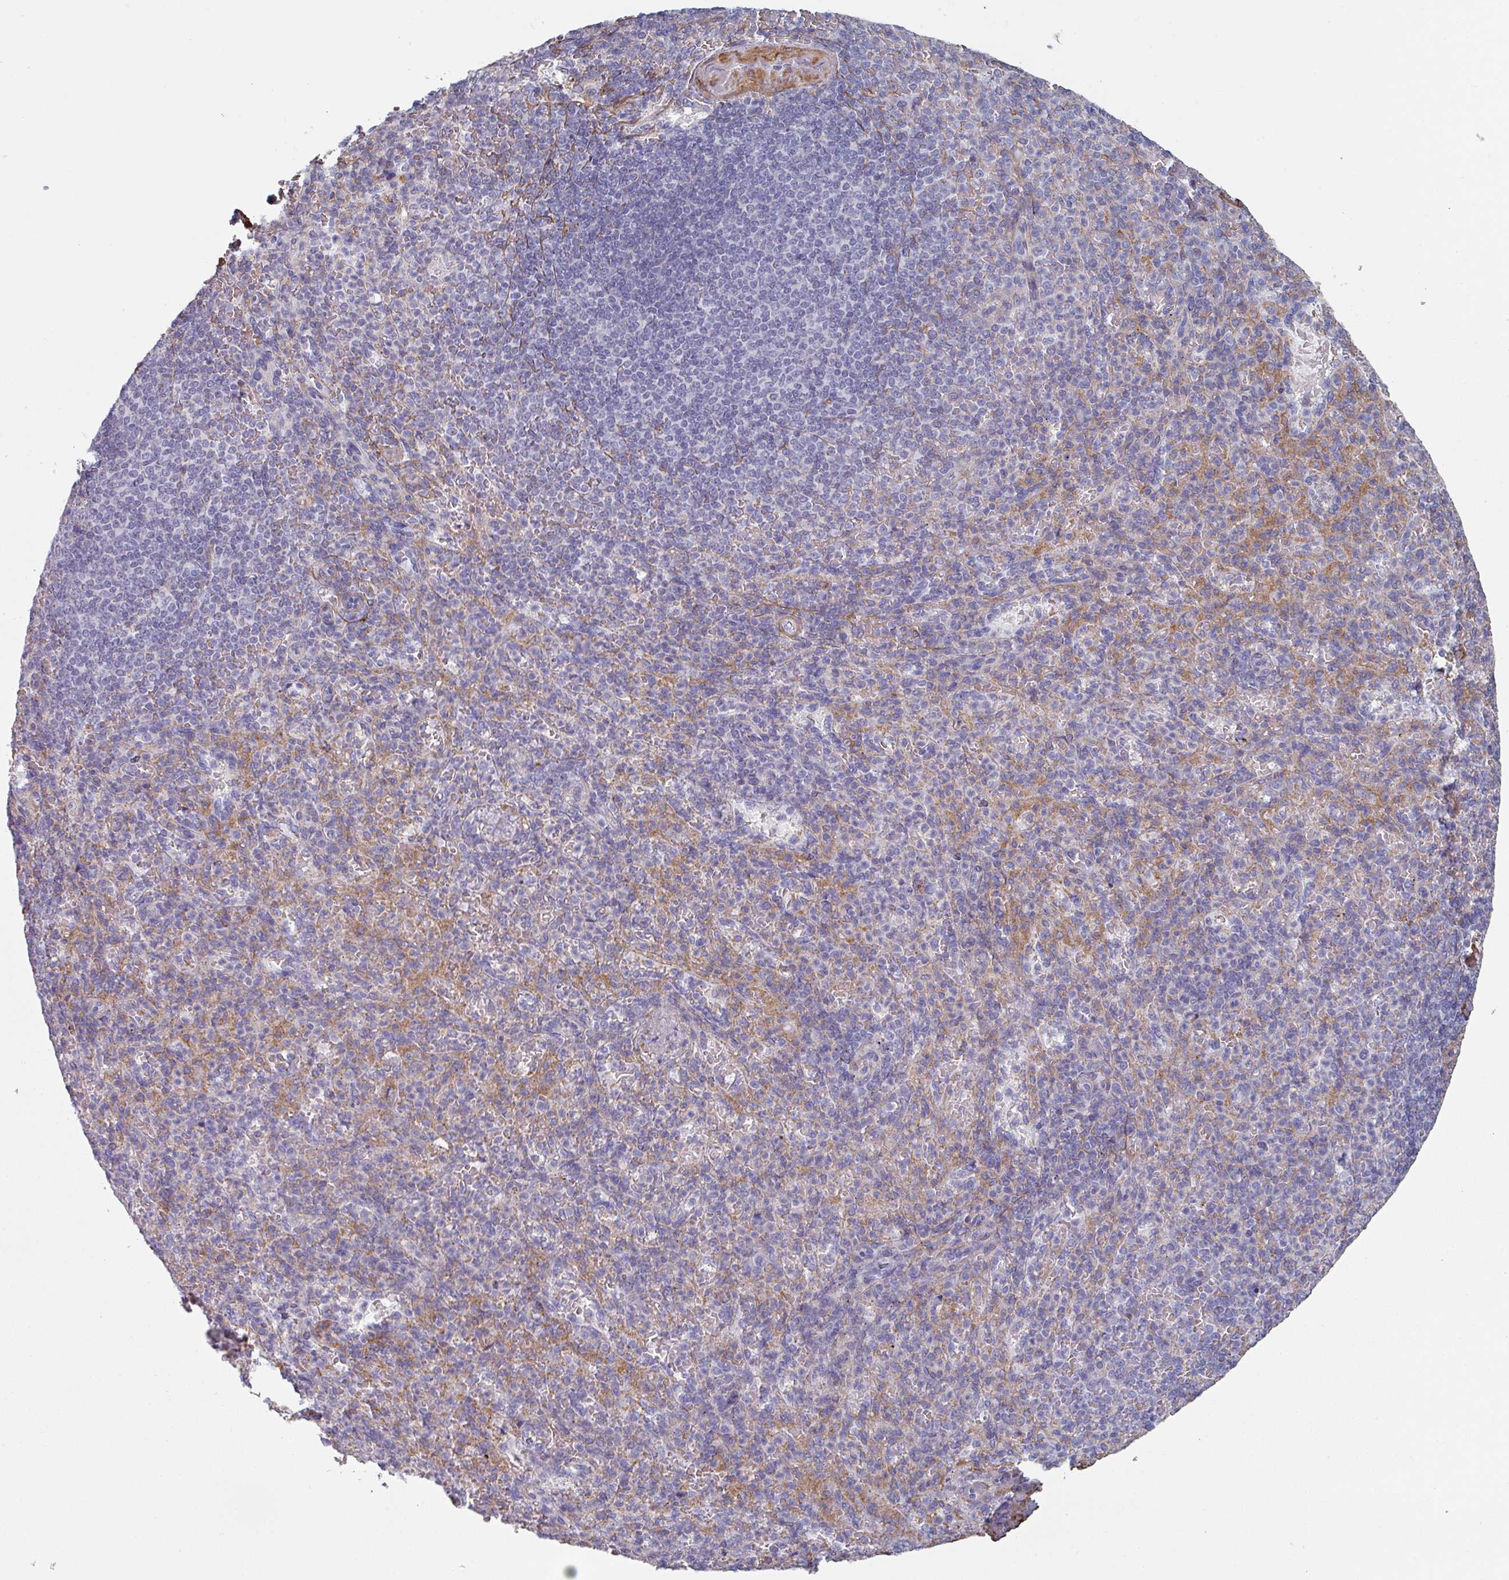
{"staining": {"intensity": "negative", "quantity": "none", "location": "none"}, "tissue": "spleen", "cell_type": "Cells in red pulp", "image_type": "normal", "snomed": [{"axis": "morphology", "description": "Normal tissue, NOS"}, {"axis": "topography", "description": "Spleen"}], "caption": "An immunohistochemistry (IHC) photomicrograph of normal spleen is shown. There is no staining in cells in red pulp of spleen. Brightfield microscopy of IHC stained with DAB (3,3'-diaminobenzidine) (brown) and hematoxylin (blue), captured at high magnification.", "gene": "GSTA1", "patient": {"sex": "female", "age": 74}}